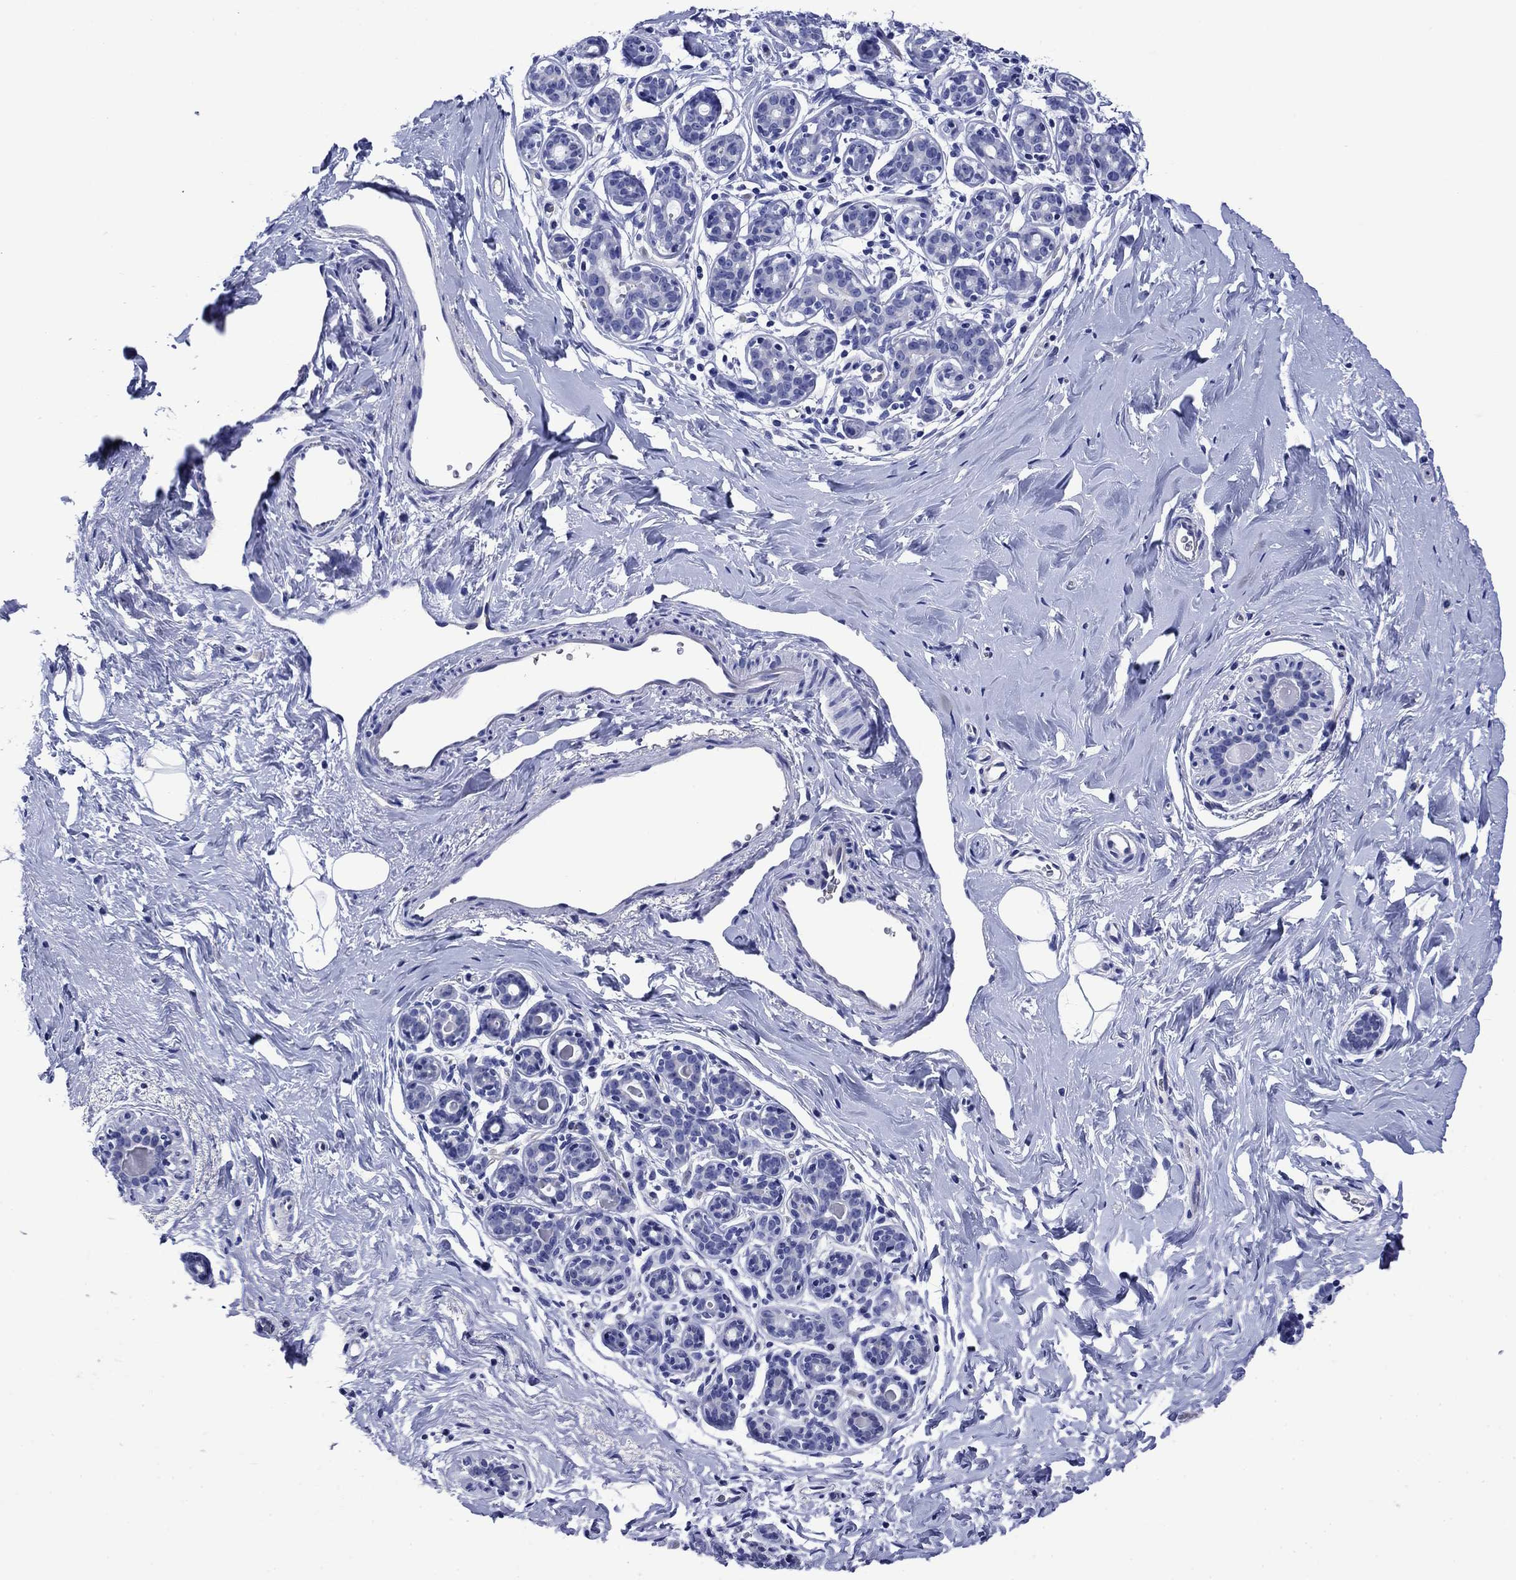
{"staining": {"intensity": "negative", "quantity": "none", "location": "none"}, "tissue": "breast", "cell_type": "Adipocytes", "image_type": "normal", "snomed": [{"axis": "morphology", "description": "Normal tissue, NOS"}, {"axis": "topography", "description": "Skin"}, {"axis": "topography", "description": "Breast"}], "caption": "Immunohistochemistry (IHC) image of benign breast: breast stained with DAB (3,3'-diaminobenzidine) reveals no significant protein staining in adipocytes.", "gene": "SLC1A2", "patient": {"sex": "female", "age": 43}}